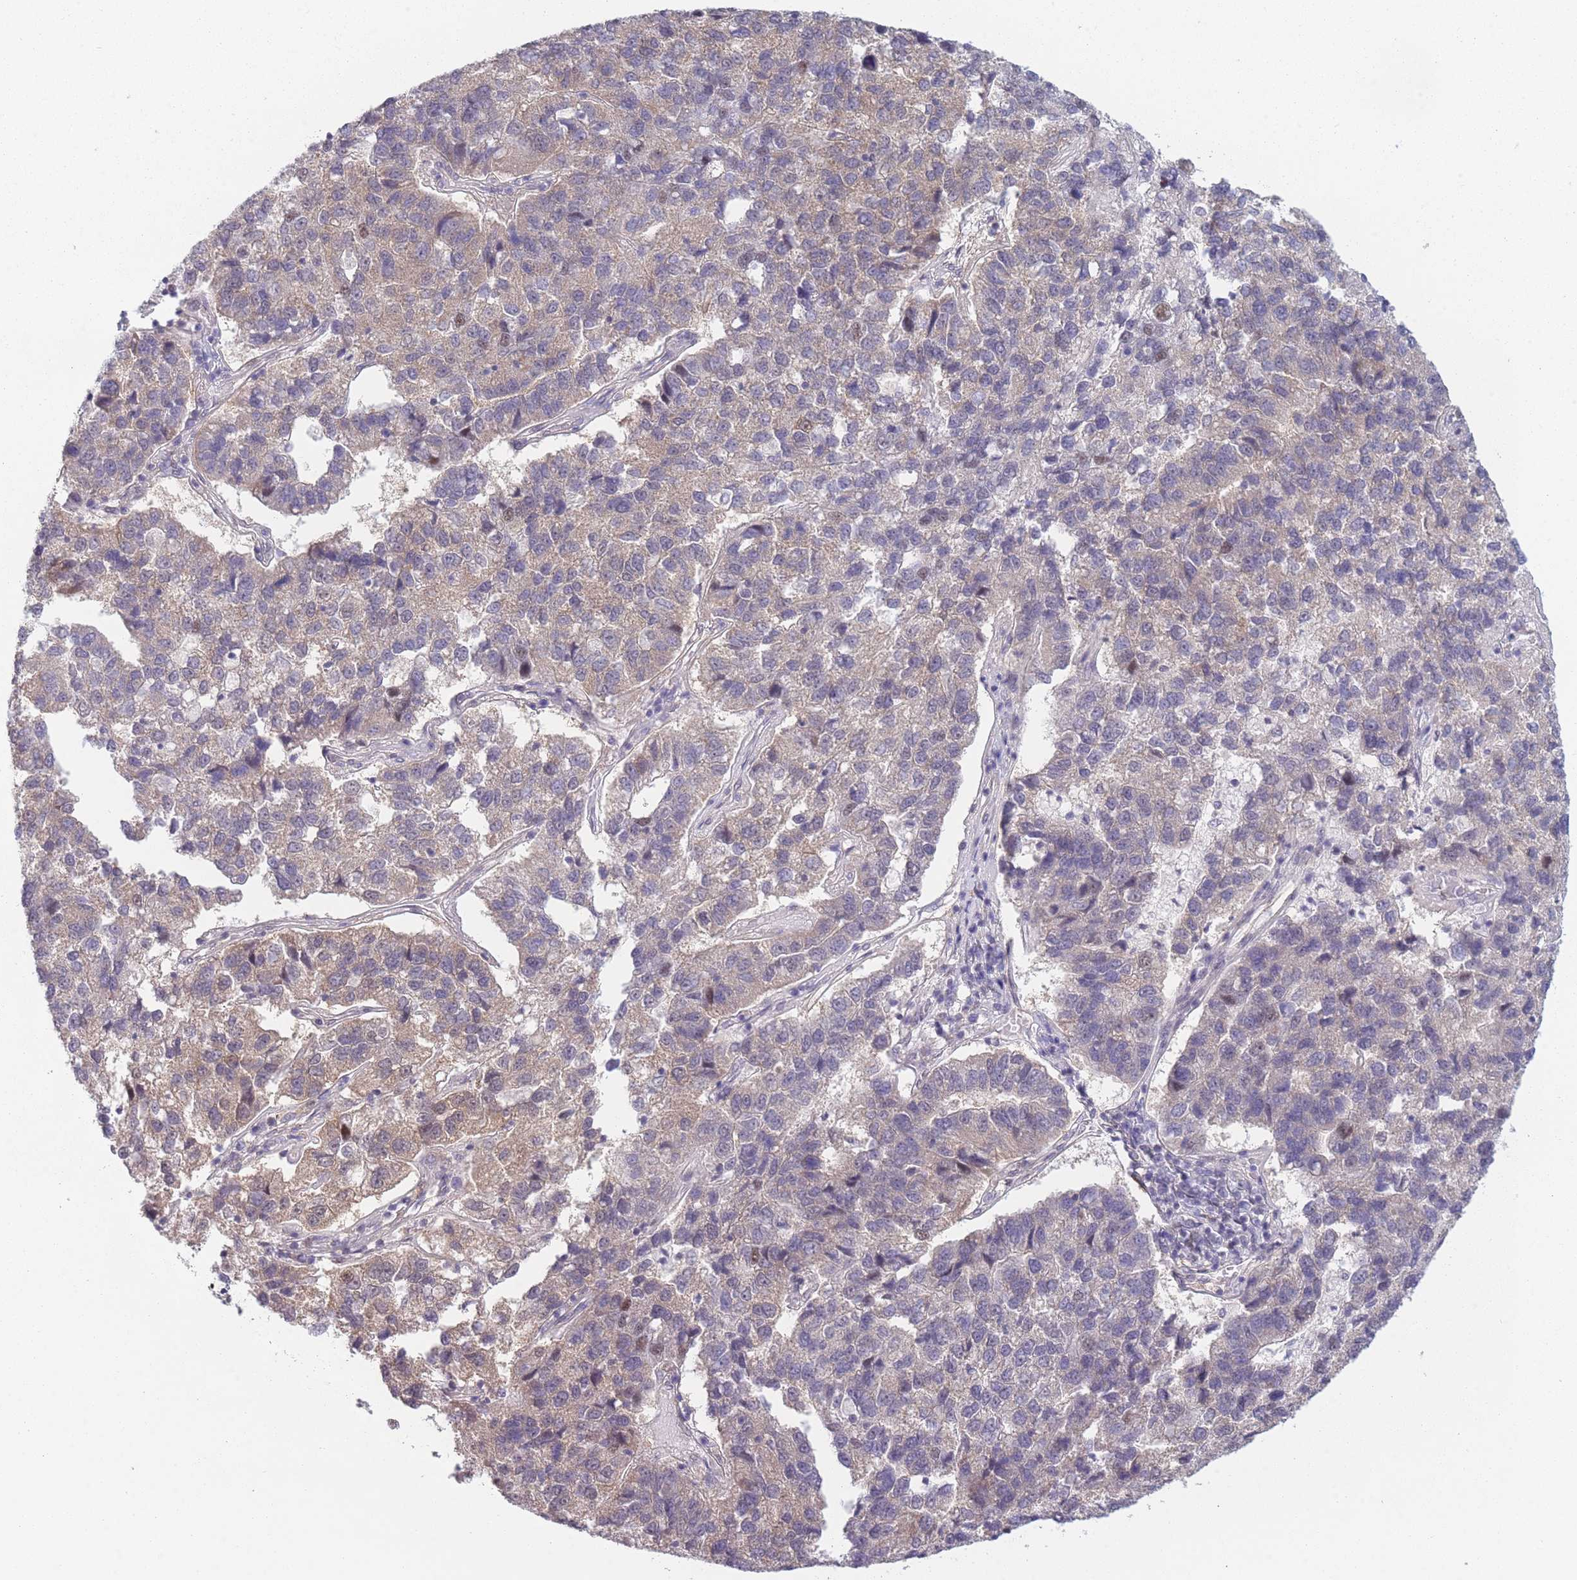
{"staining": {"intensity": "moderate", "quantity": "<25%", "location": "nuclear"}, "tissue": "pancreatic cancer", "cell_type": "Tumor cells", "image_type": "cancer", "snomed": [{"axis": "morphology", "description": "Adenocarcinoma, NOS"}, {"axis": "topography", "description": "Pancreas"}], "caption": "About <25% of tumor cells in pancreatic cancer (adenocarcinoma) demonstrate moderate nuclear protein staining as visualized by brown immunohistochemical staining.", "gene": "SIN3B", "patient": {"sex": "female", "age": 61}}